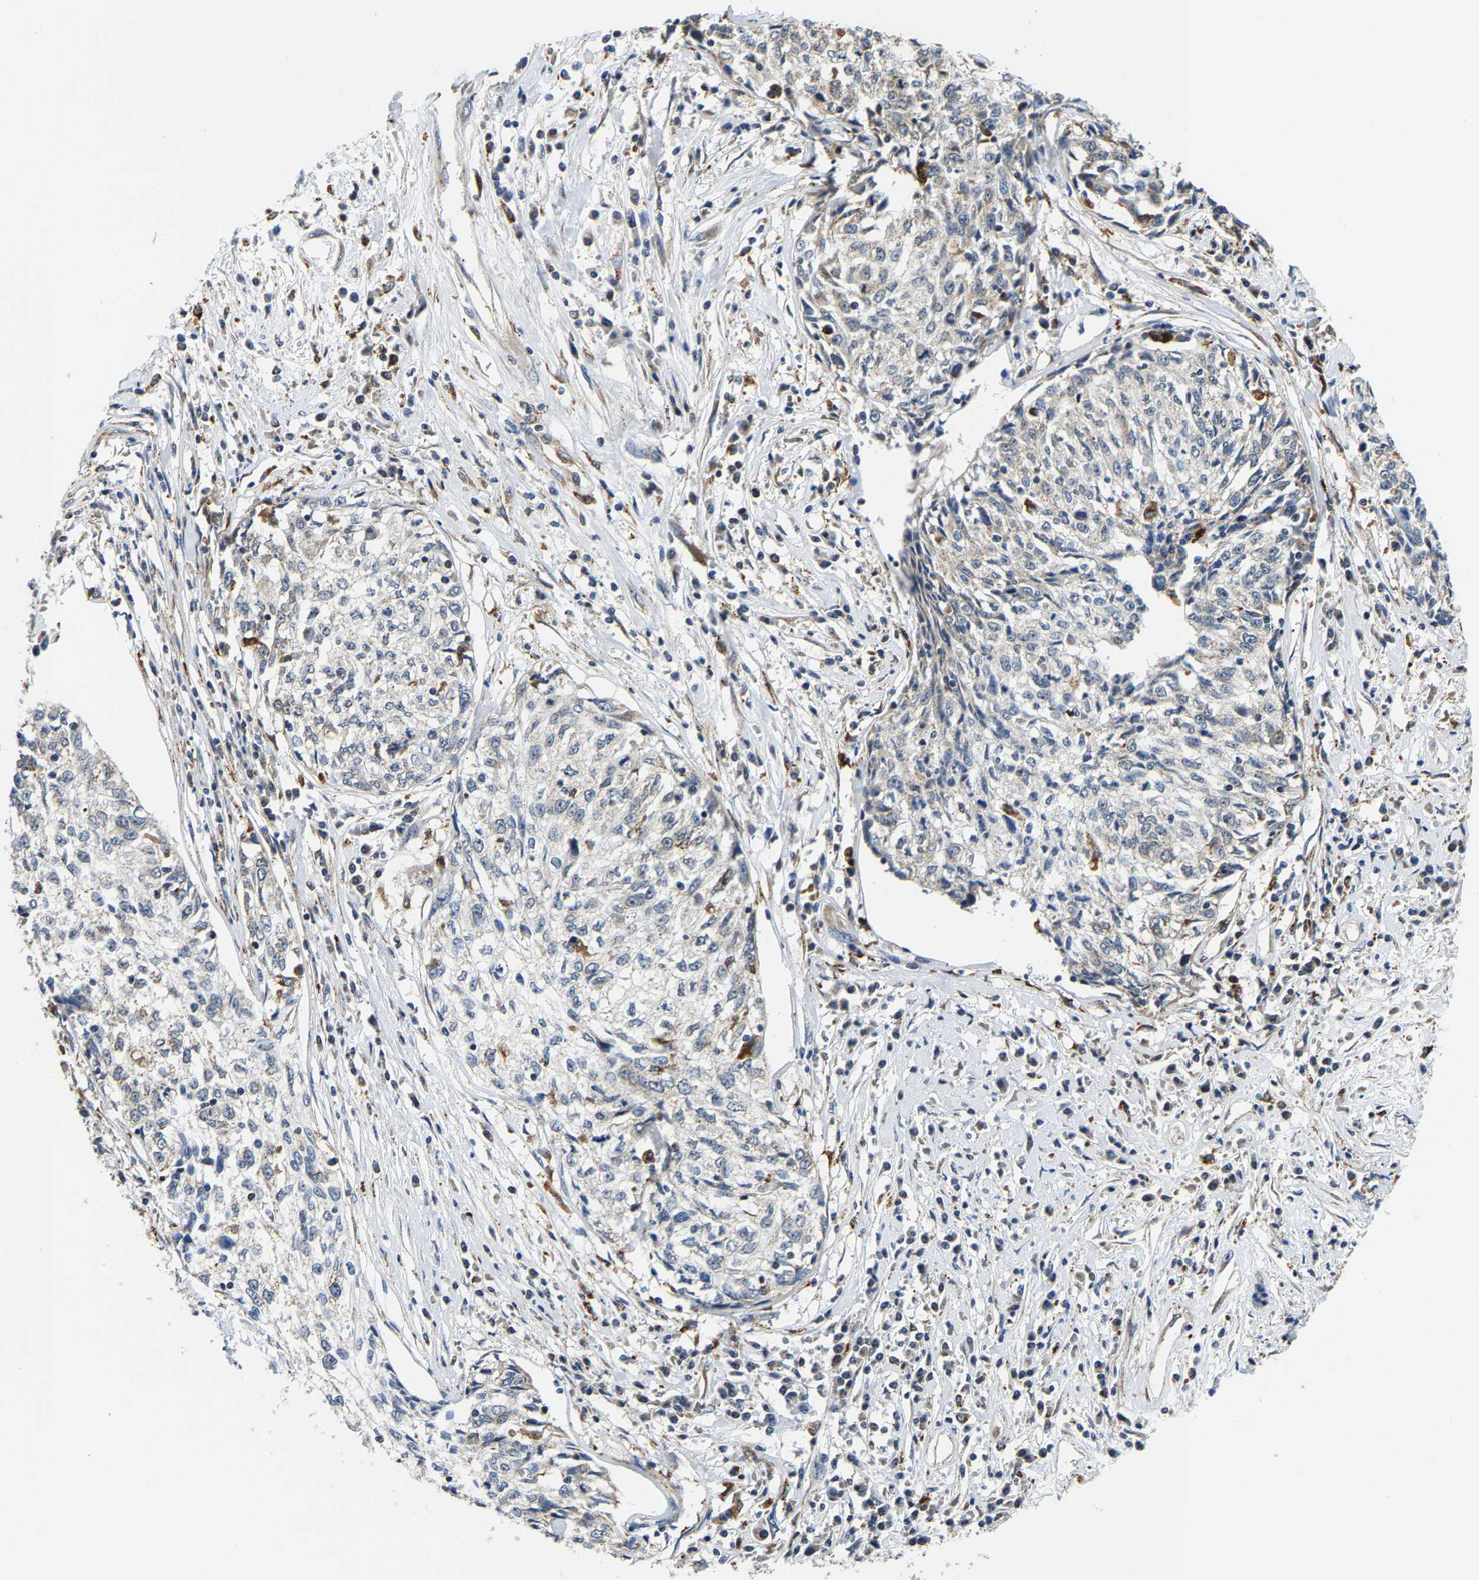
{"staining": {"intensity": "negative", "quantity": "none", "location": "none"}, "tissue": "cervical cancer", "cell_type": "Tumor cells", "image_type": "cancer", "snomed": [{"axis": "morphology", "description": "Squamous cell carcinoma, NOS"}, {"axis": "topography", "description": "Cervix"}], "caption": "High magnification brightfield microscopy of cervical cancer (squamous cell carcinoma) stained with DAB (3,3'-diaminobenzidine) (brown) and counterstained with hematoxylin (blue): tumor cells show no significant staining.", "gene": "GIMAP7", "patient": {"sex": "female", "age": 57}}